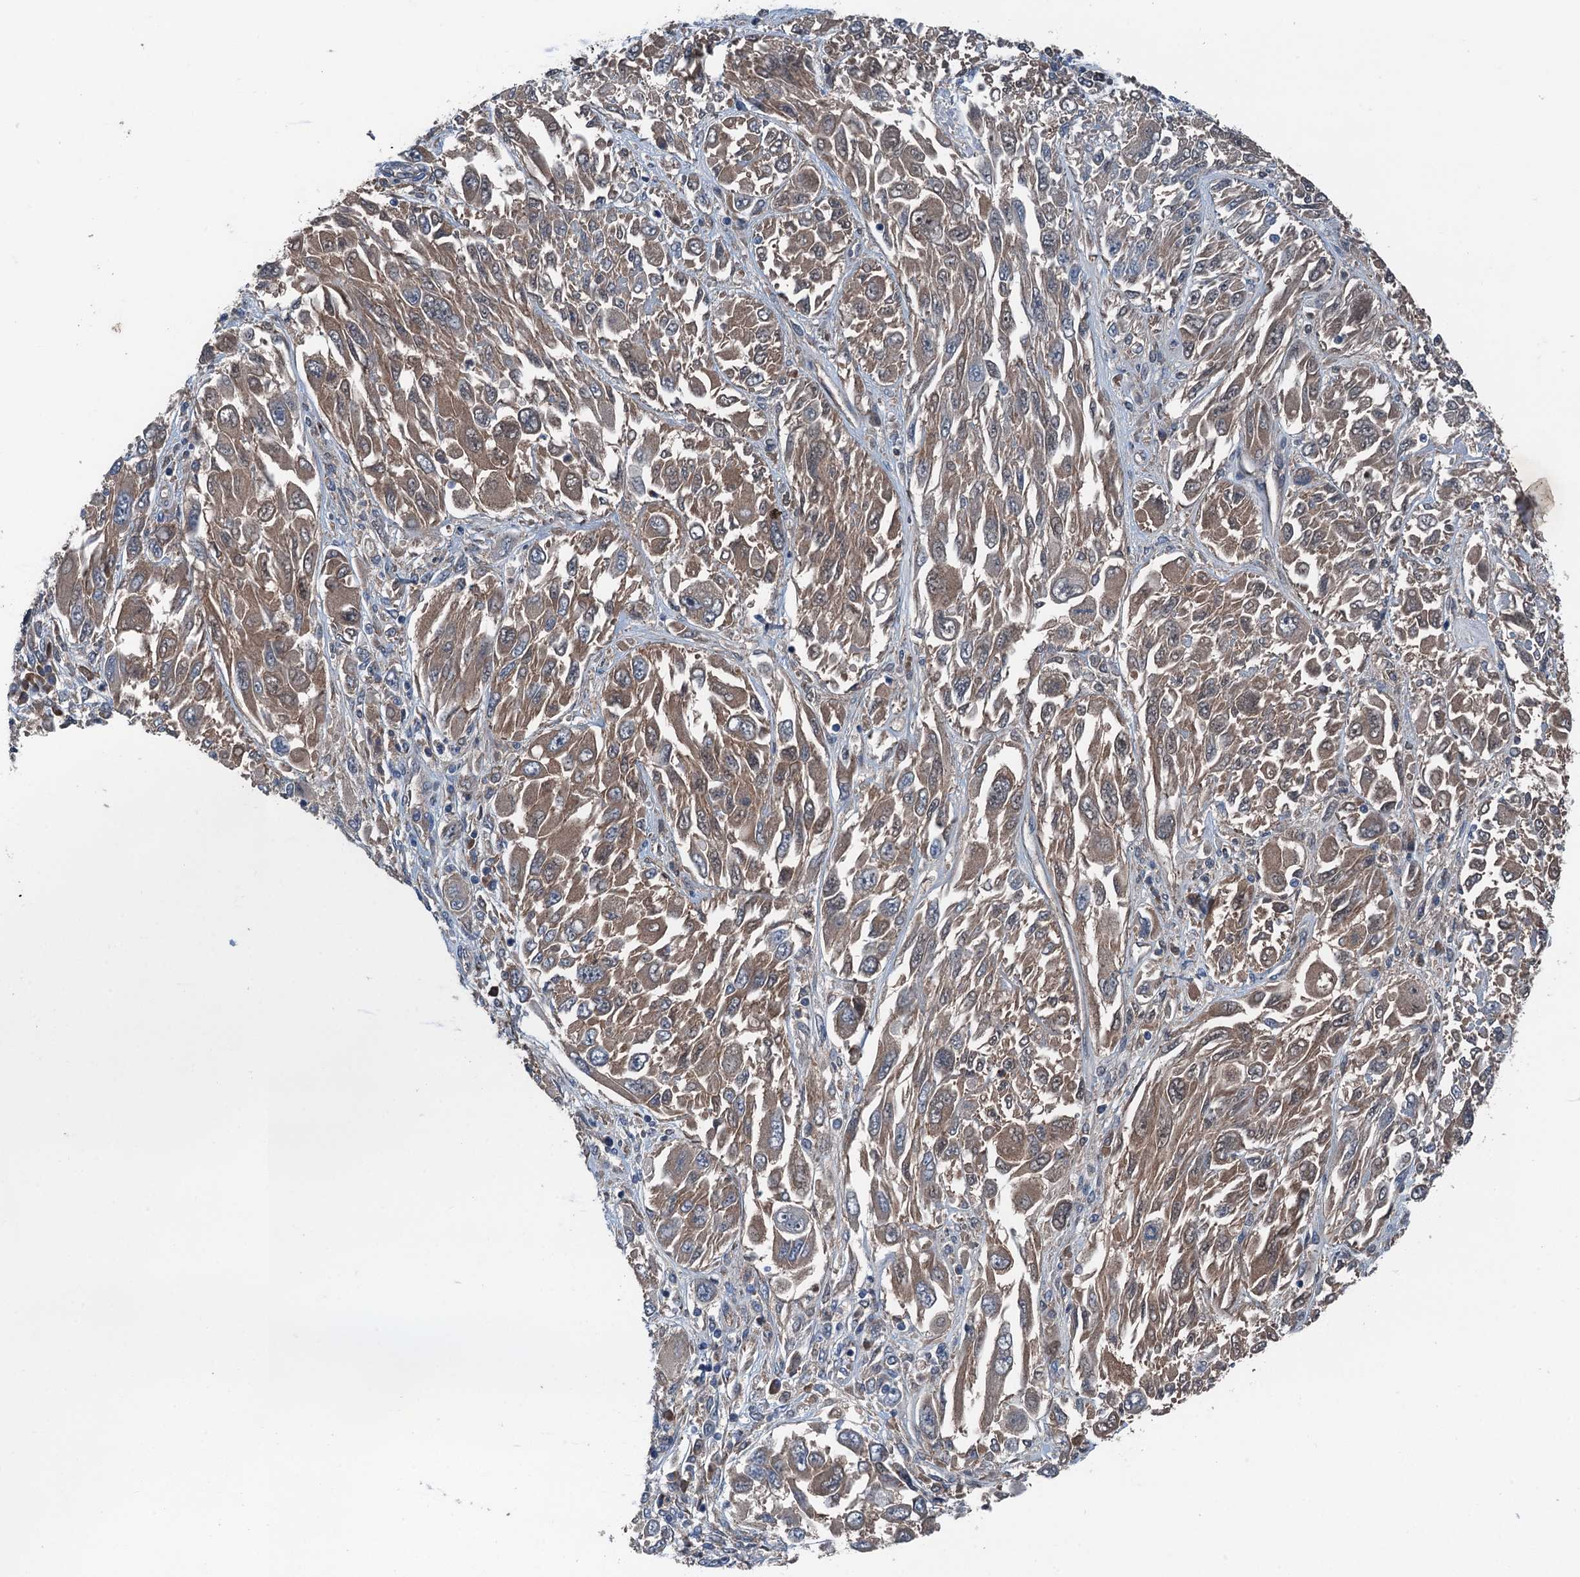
{"staining": {"intensity": "moderate", "quantity": "25%-75%", "location": "cytoplasmic/membranous"}, "tissue": "melanoma", "cell_type": "Tumor cells", "image_type": "cancer", "snomed": [{"axis": "morphology", "description": "Malignant melanoma, NOS"}, {"axis": "topography", "description": "Skin"}], "caption": "This image exhibits malignant melanoma stained with immunohistochemistry to label a protein in brown. The cytoplasmic/membranous of tumor cells show moderate positivity for the protein. Nuclei are counter-stained blue.", "gene": "SLC2A10", "patient": {"sex": "female", "age": 91}}